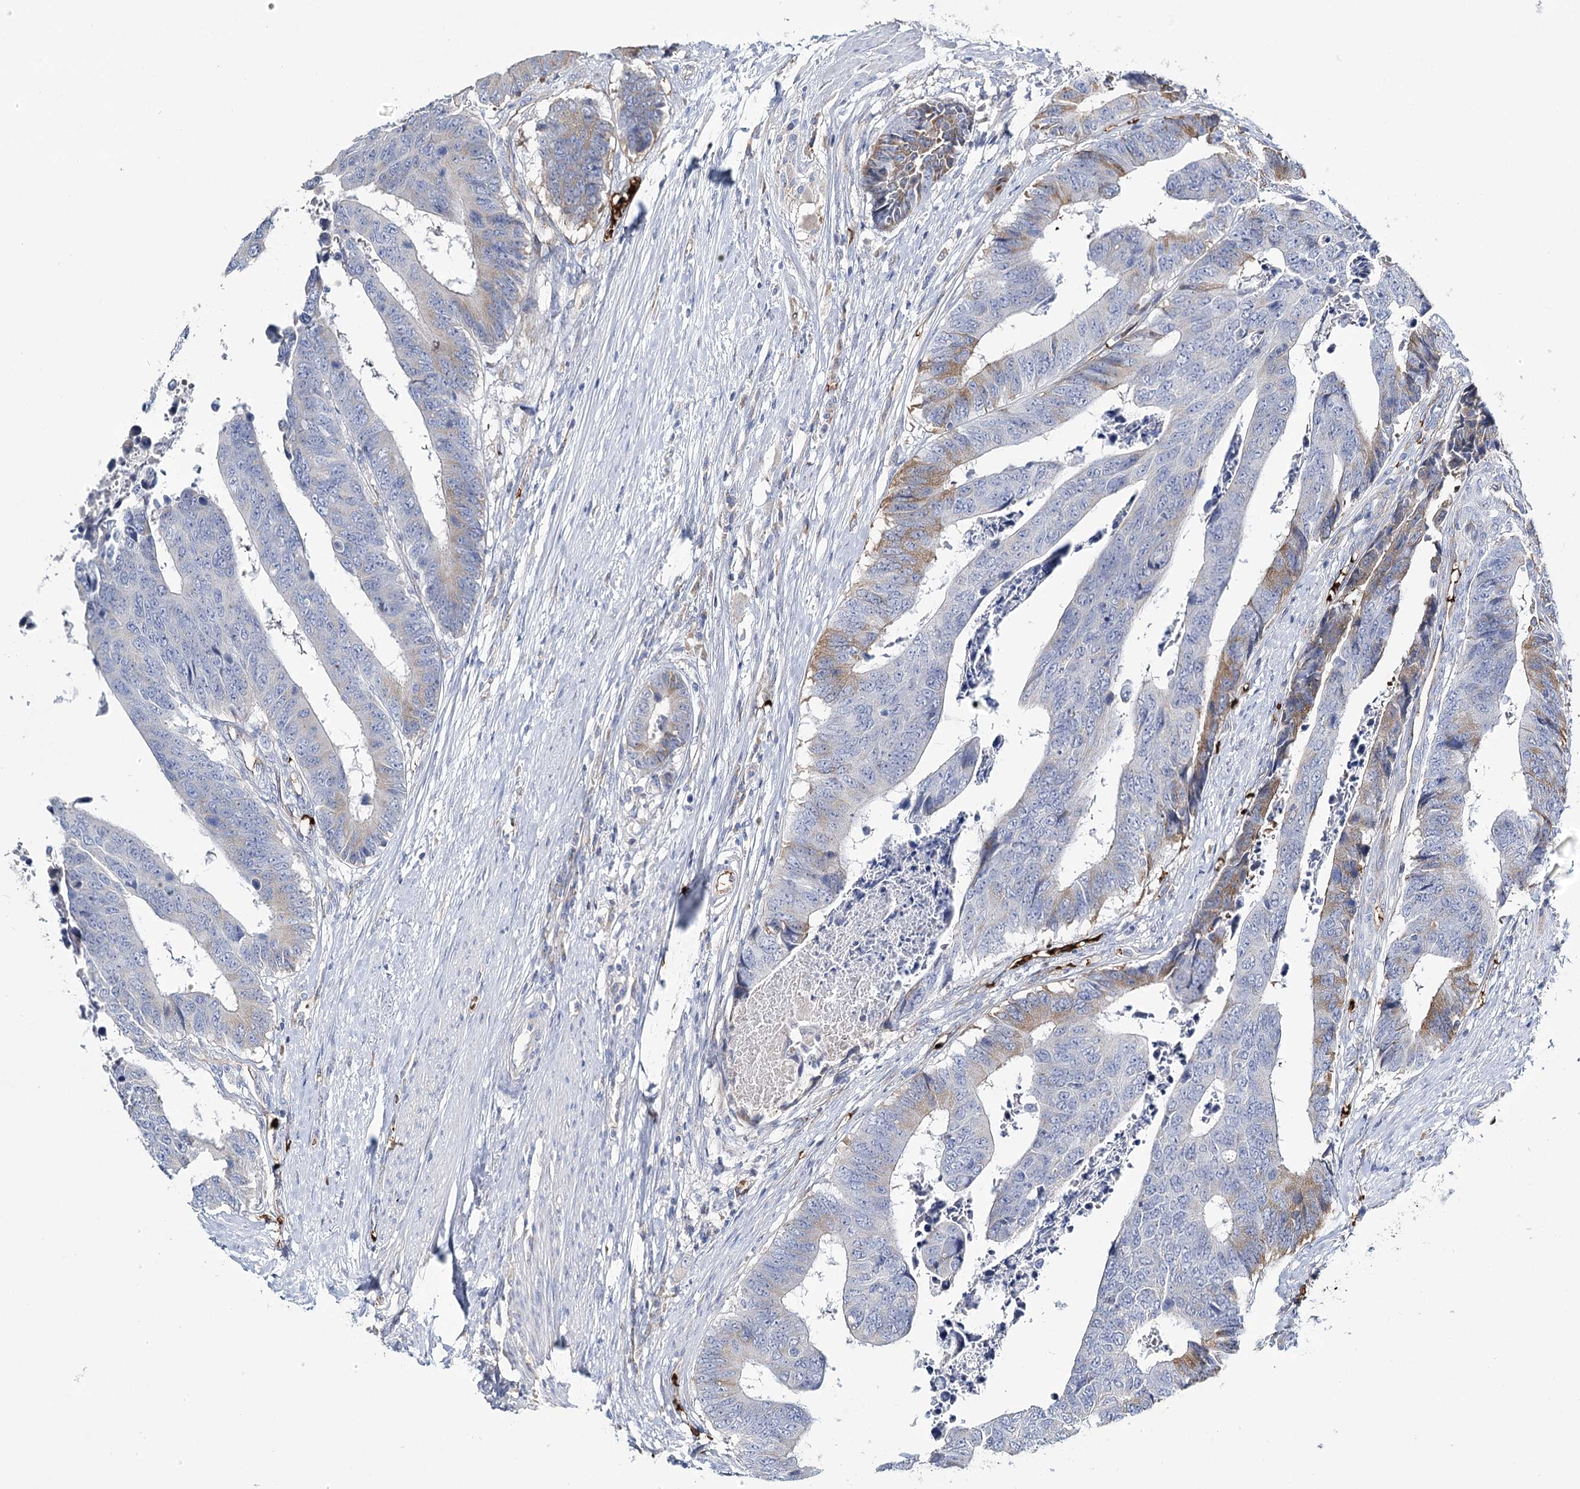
{"staining": {"intensity": "moderate", "quantity": "<25%", "location": "cytoplasmic/membranous"}, "tissue": "colorectal cancer", "cell_type": "Tumor cells", "image_type": "cancer", "snomed": [{"axis": "morphology", "description": "Adenocarcinoma, NOS"}, {"axis": "topography", "description": "Rectum"}], "caption": "Protein expression analysis of colorectal cancer (adenocarcinoma) reveals moderate cytoplasmic/membranous positivity in approximately <25% of tumor cells.", "gene": "GBF1", "patient": {"sex": "male", "age": 84}}